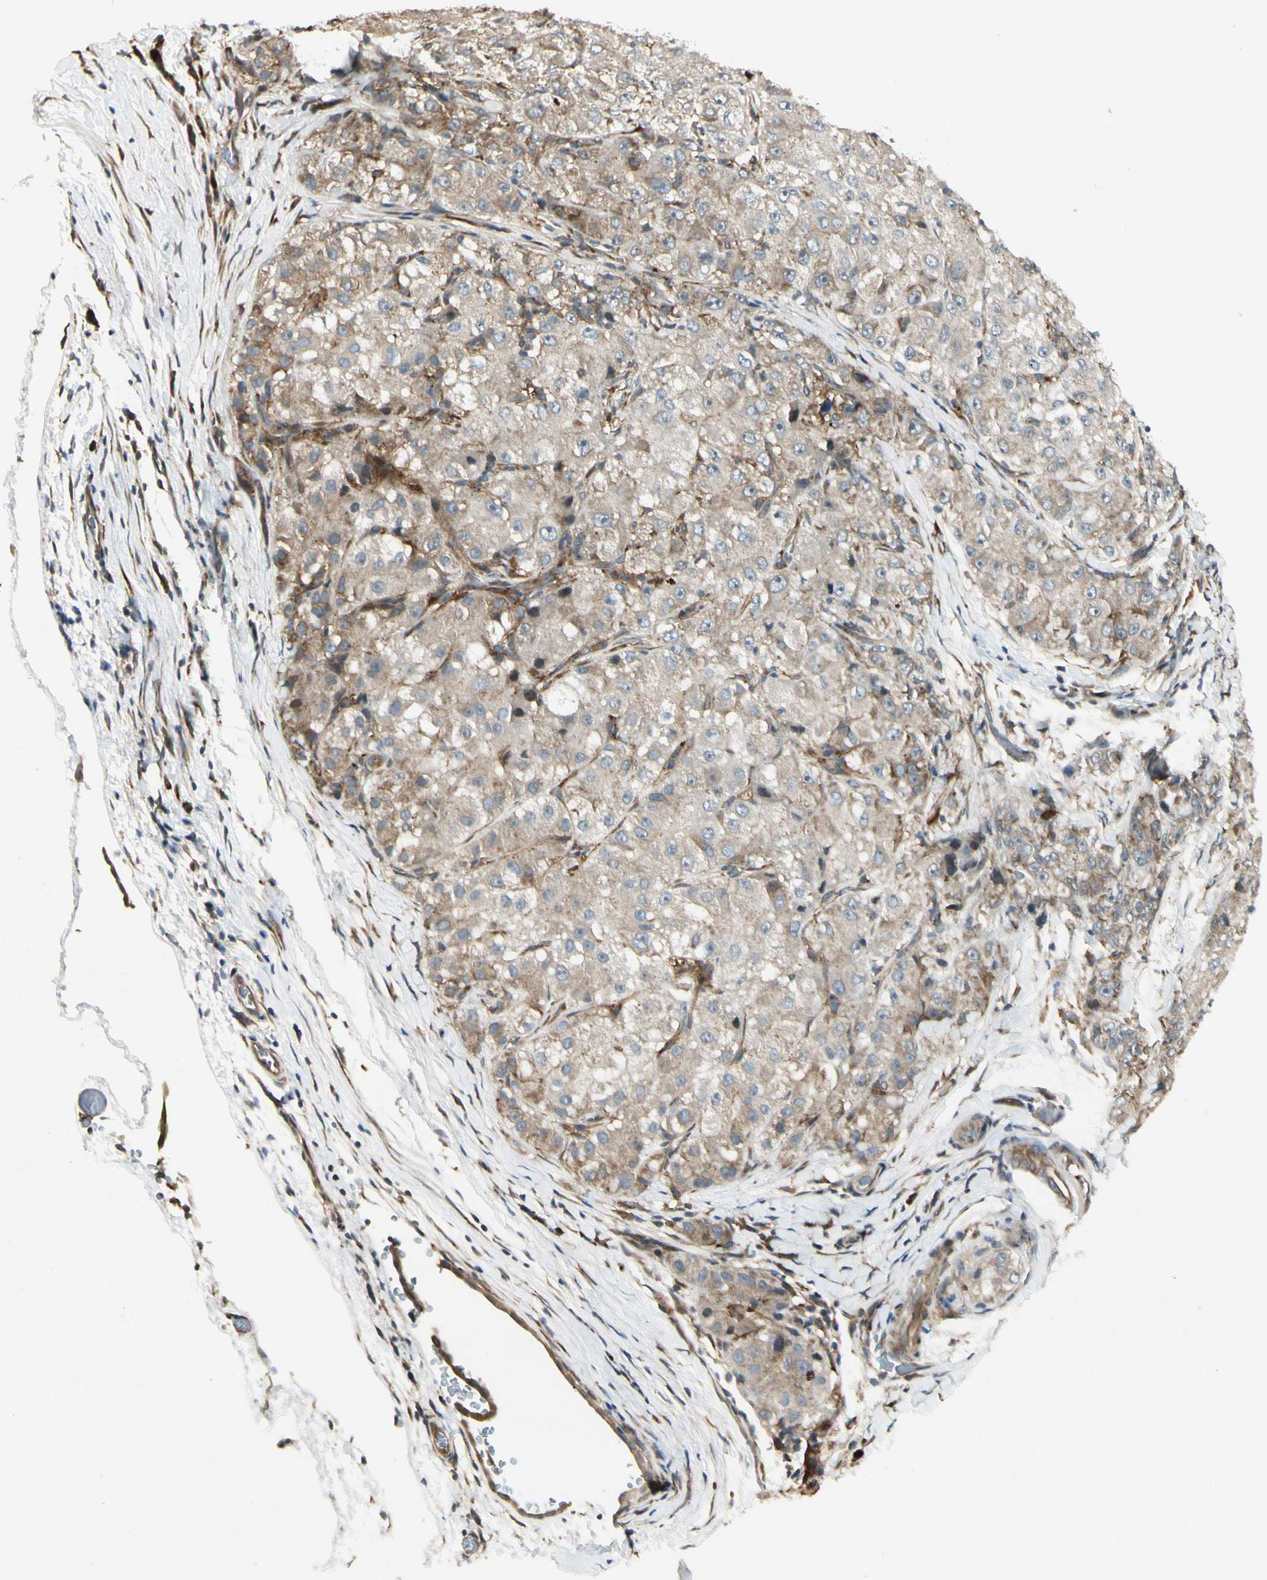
{"staining": {"intensity": "weak", "quantity": ">75%", "location": "cytoplasmic/membranous"}, "tissue": "liver cancer", "cell_type": "Tumor cells", "image_type": "cancer", "snomed": [{"axis": "morphology", "description": "Carcinoma, Hepatocellular, NOS"}, {"axis": "topography", "description": "Liver"}], "caption": "IHC histopathology image of neoplastic tissue: human liver cancer stained using immunohistochemistry exhibits low levels of weak protein expression localized specifically in the cytoplasmic/membranous of tumor cells, appearing as a cytoplasmic/membranous brown color.", "gene": "FNDC3B", "patient": {"sex": "male", "age": 80}}